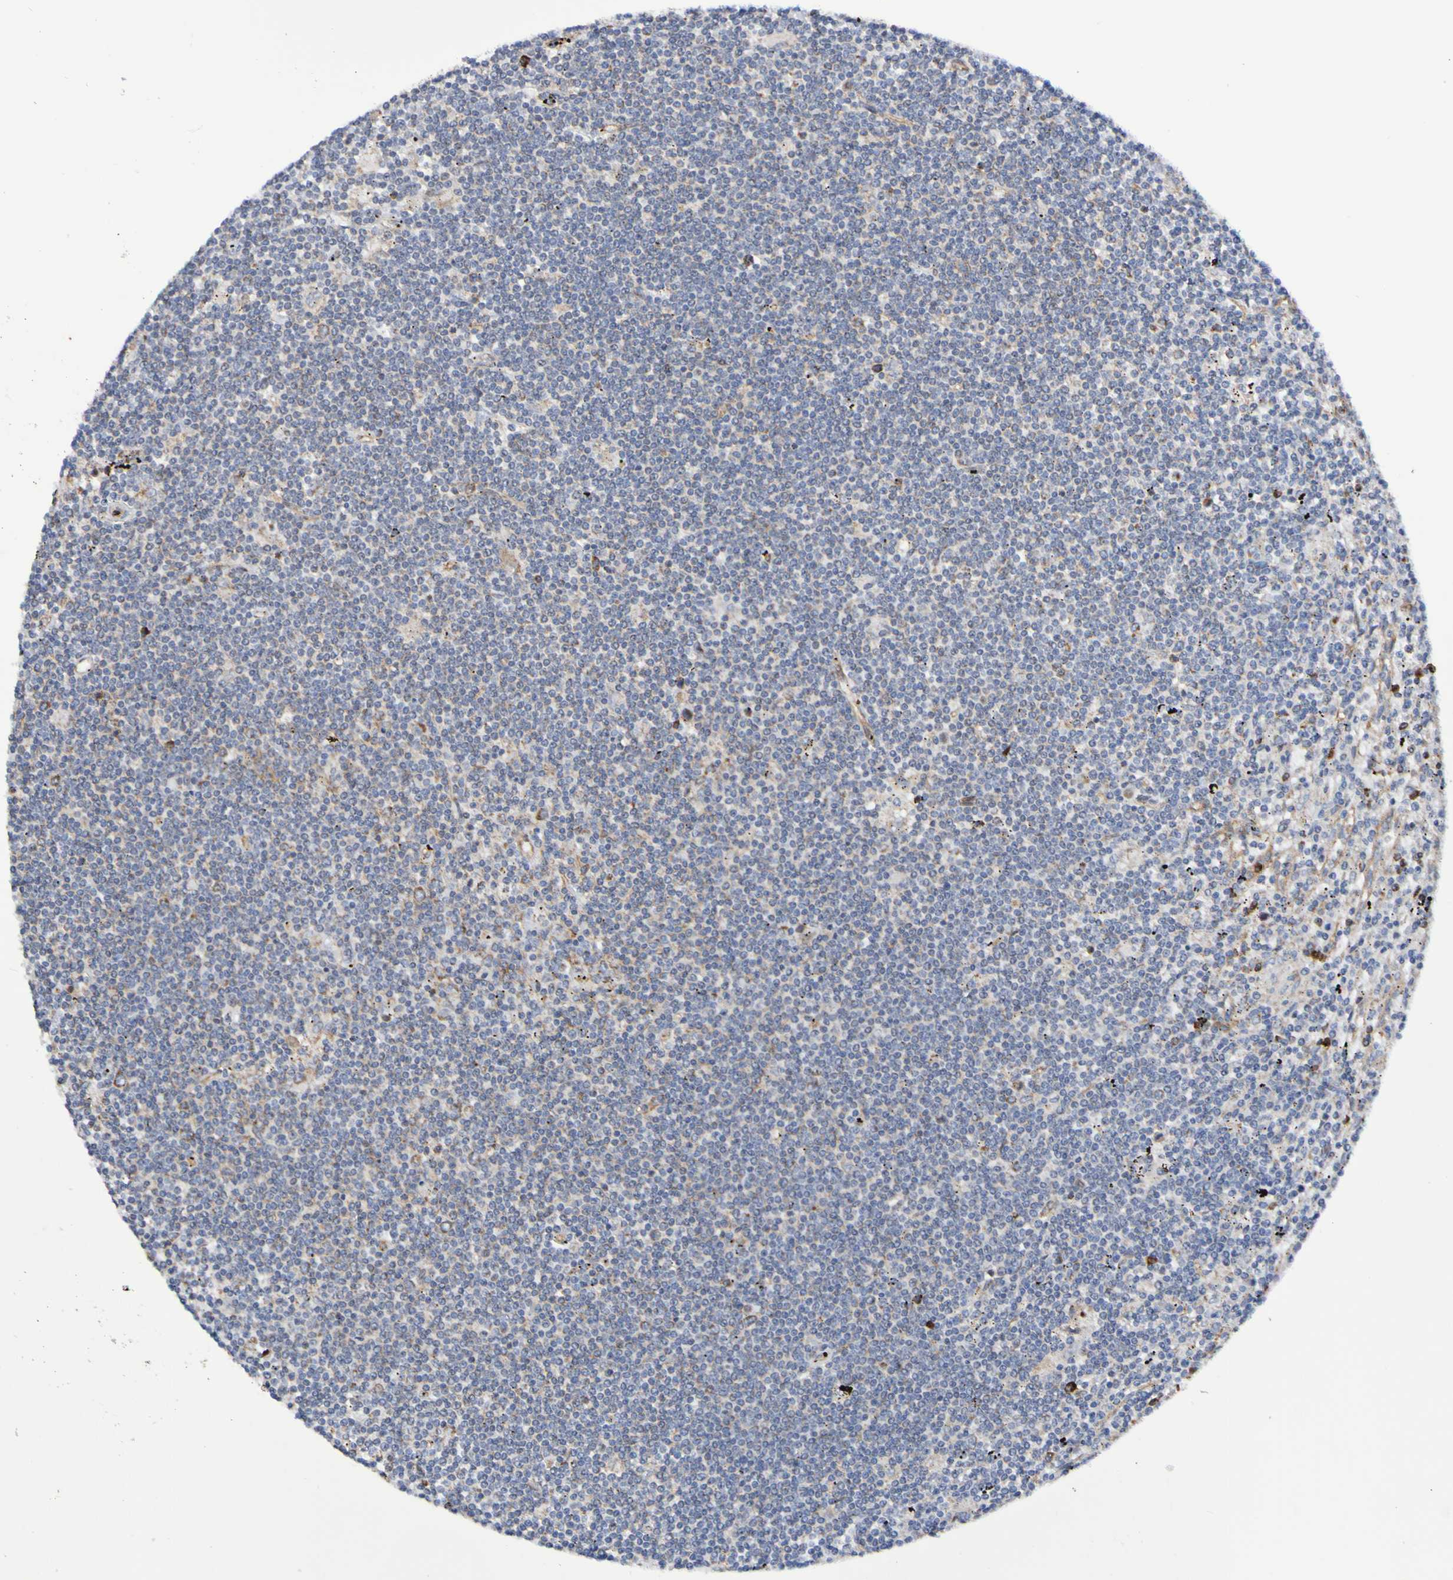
{"staining": {"intensity": "negative", "quantity": "none", "location": "none"}, "tissue": "lymphoma", "cell_type": "Tumor cells", "image_type": "cancer", "snomed": [{"axis": "morphology", "description": "Malignant lymphoma, non-Hodgkin's type, Low grade"}, {"axis": "topography", "description": "Spleen"}], "caption": "This is an immunohistochemistry histopathology image of malignant lymphoma, non-Hodgkin's type (low-grade). There is no expression in tumor cells.", "gene": "GJB1", "patient": {"sex": "male", "age": 76}}